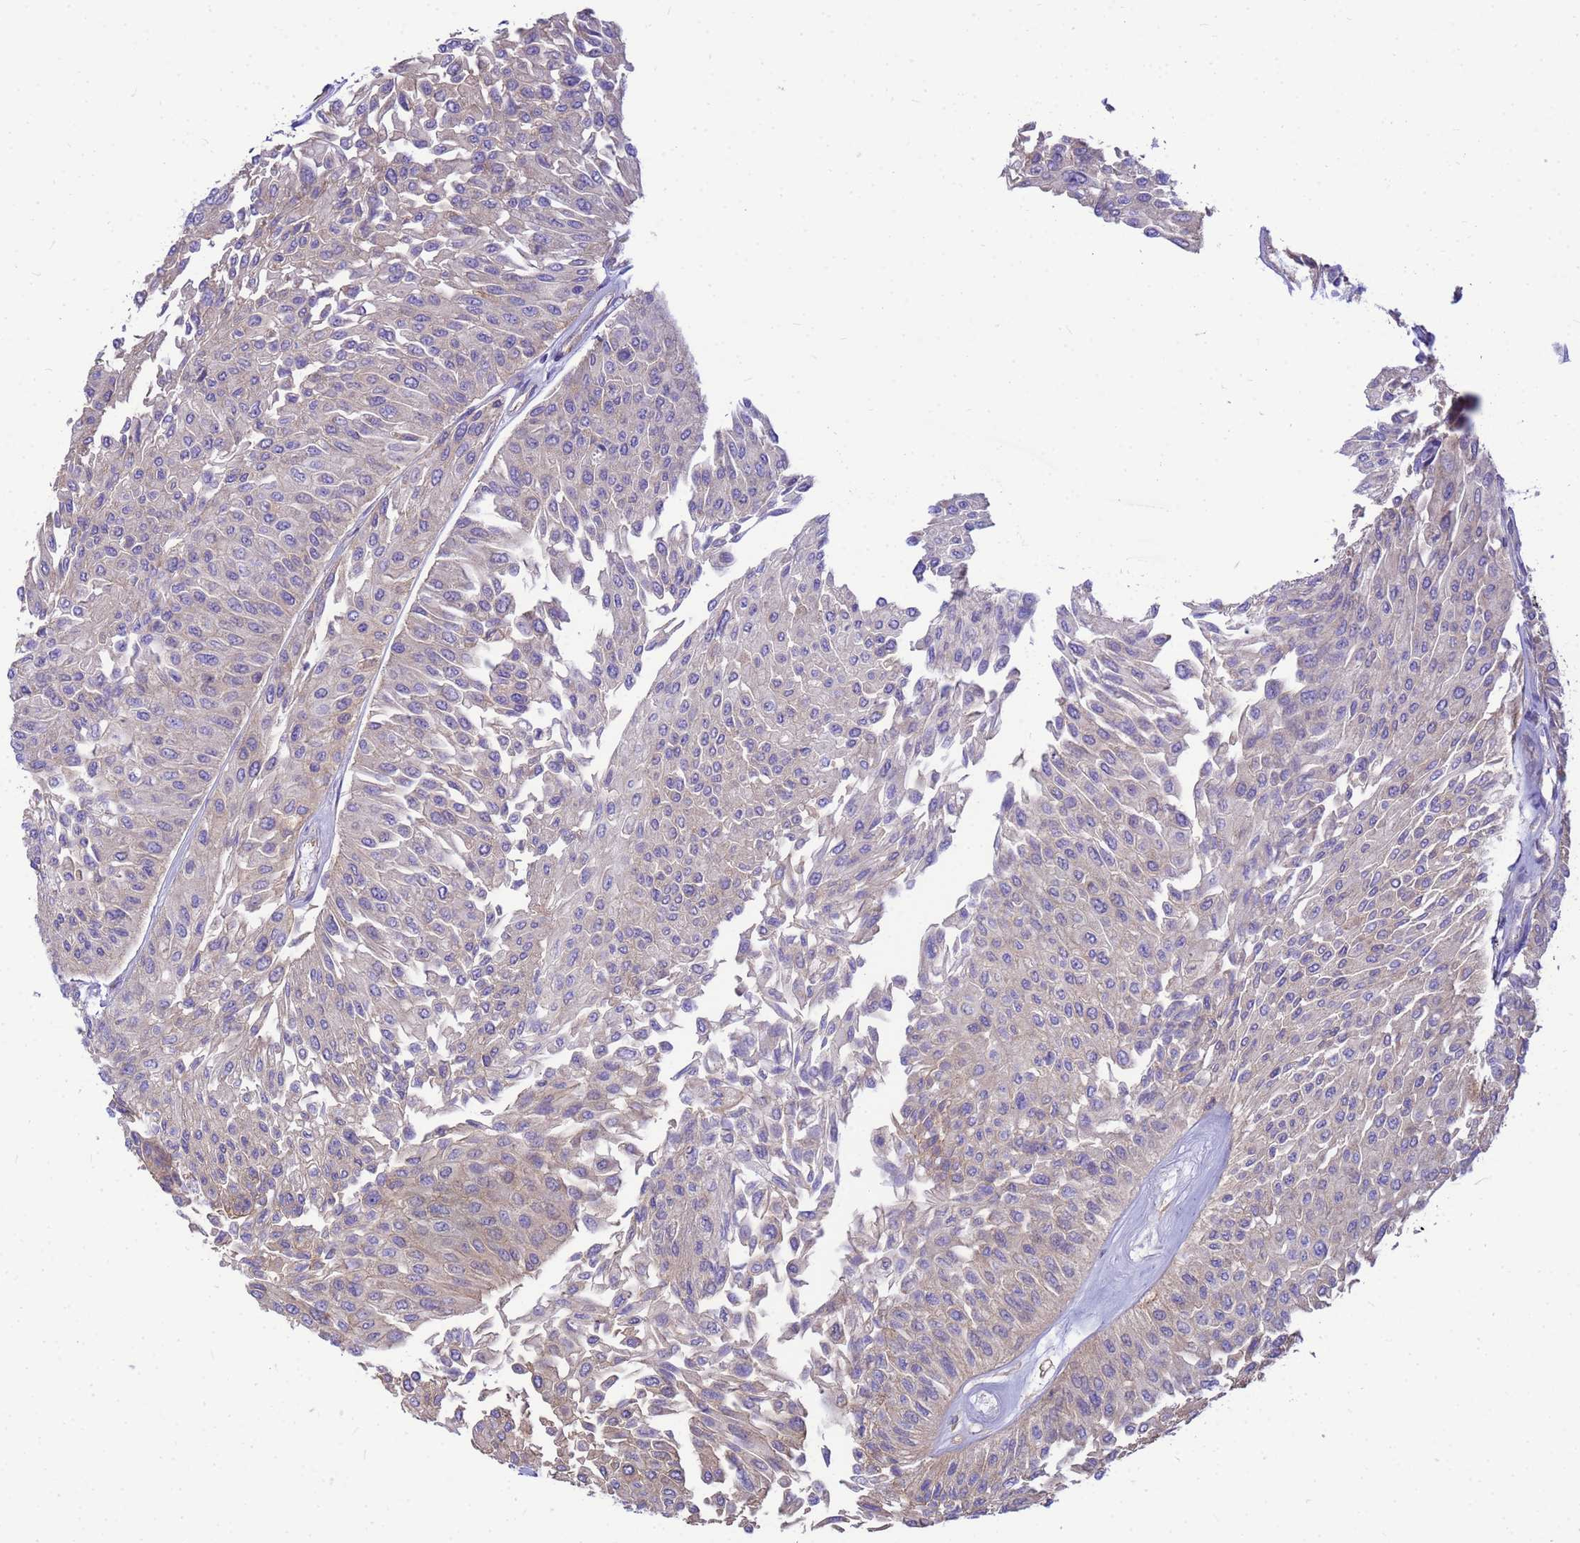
{"staining": {"intensity": "weak", "quantity": "<25%", "location": "cytoplasmic/membranous"}, "tissue": "urothelial cancer", "cell_type": "Tumor cells", "image_type": "cancer", "snomed": [{"axis": "morphology", "description": "Urothelial carcinoma, Low grade"}, {"axis": "topography", "description": "Urinary bladder"}], "caption": "This is an IHC image of human urothelial cancer. There is no staining in tumor cells.", "gene": "TUBB1", "patient": {"sex": "male", "age": 67}}